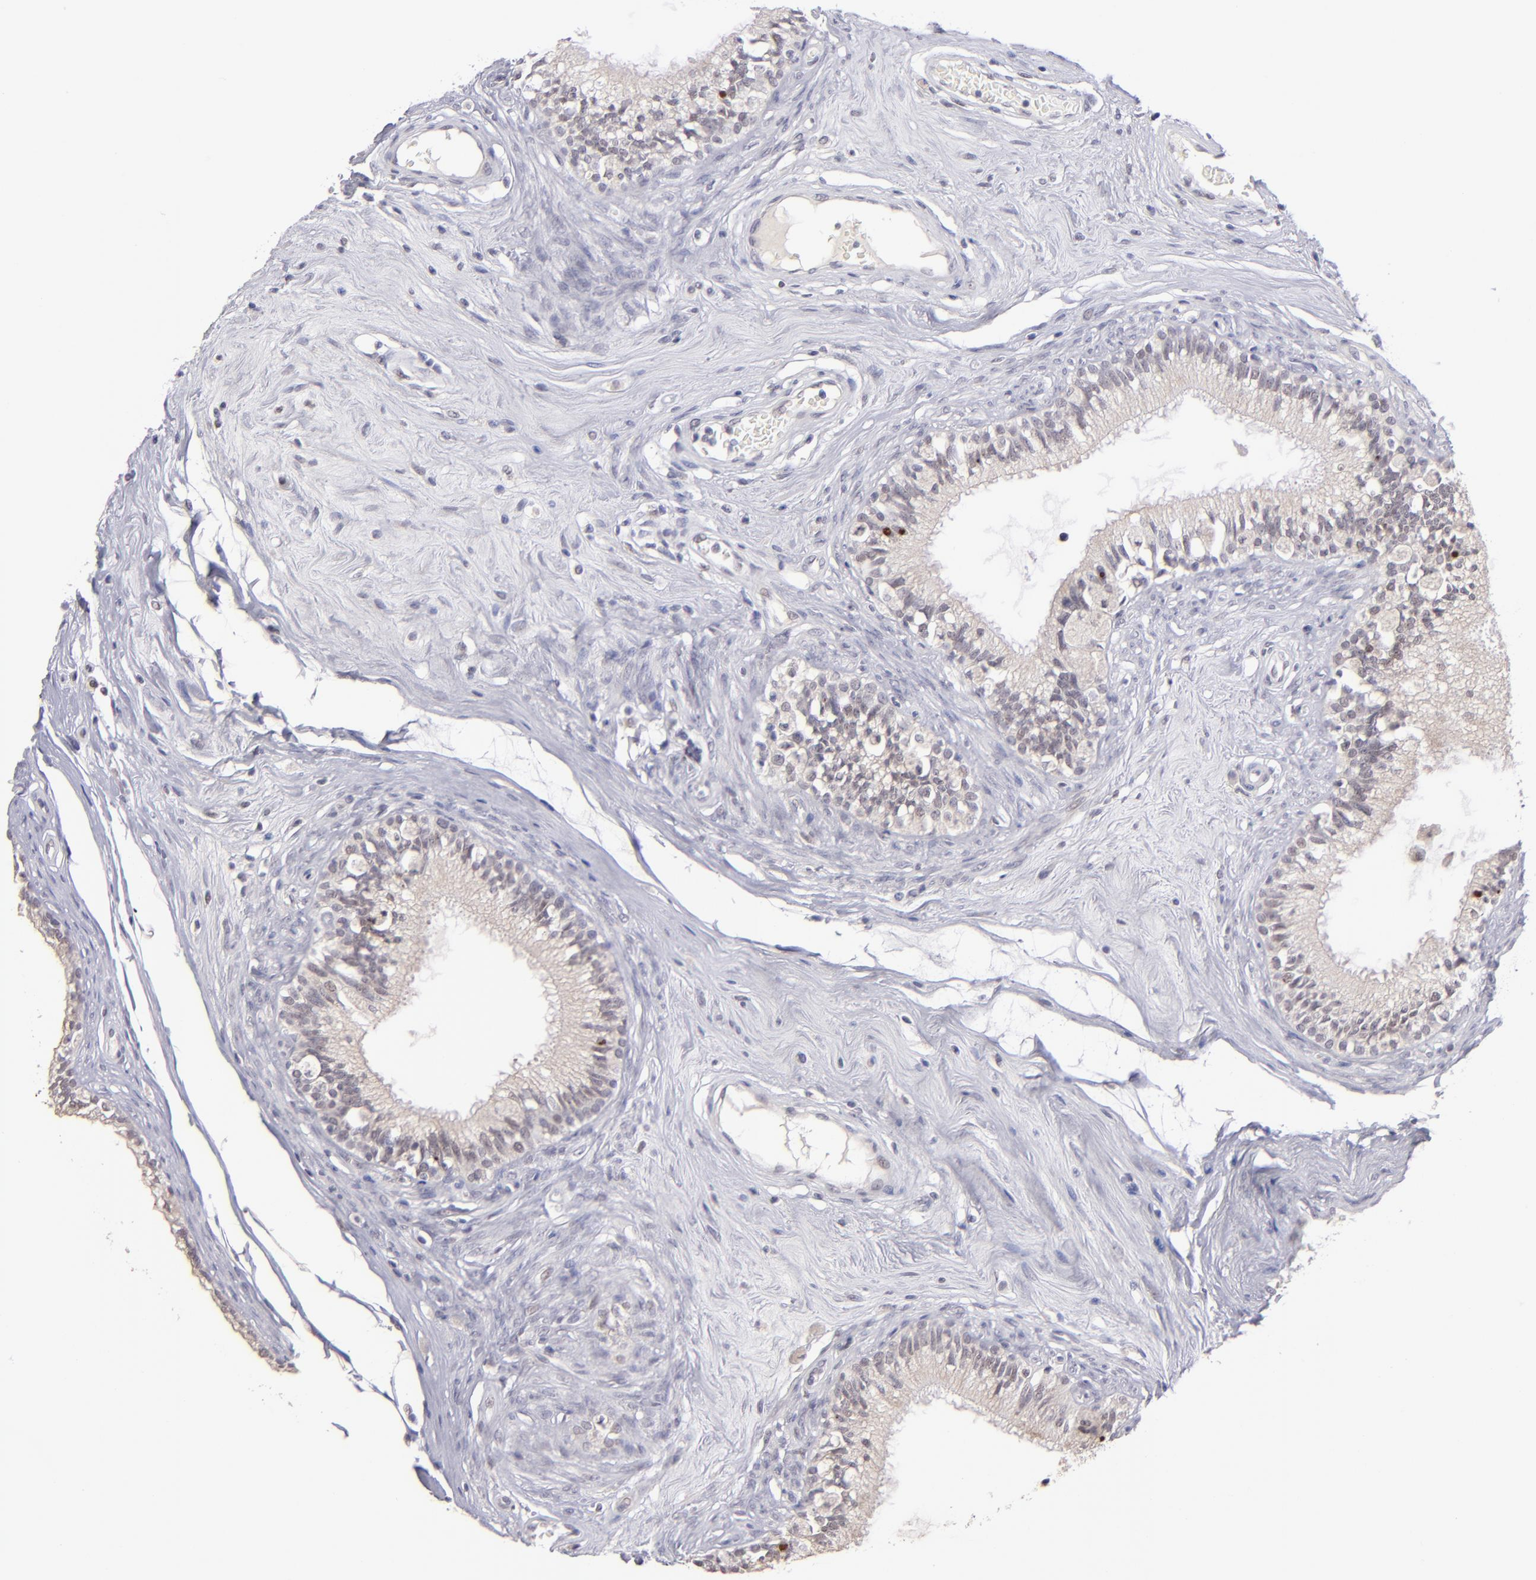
{"staining": {"intensity": "weak", "quantity": "25%-75%", "location": "cytoplasmic/membranous,nuclear"}, "tissue": "epididymis", "cell_type": "Glandular cells", "image_type": "normal", "snomed": [{"axis": "morphology", "description": "Normal tissue, NOS"}, {"axis": "morphology", "description": "Inflammation, NOS"}, {"axis": "topography", "description": "Epididymis"}], "caption": "Protein staining of benign epididymis displays weak cytoplasmic/membranous,nuclear expression in about 25%-75% of glandular cells.", "gene": "OTUB2", "patient": {"sex": "male", "age": 84}}